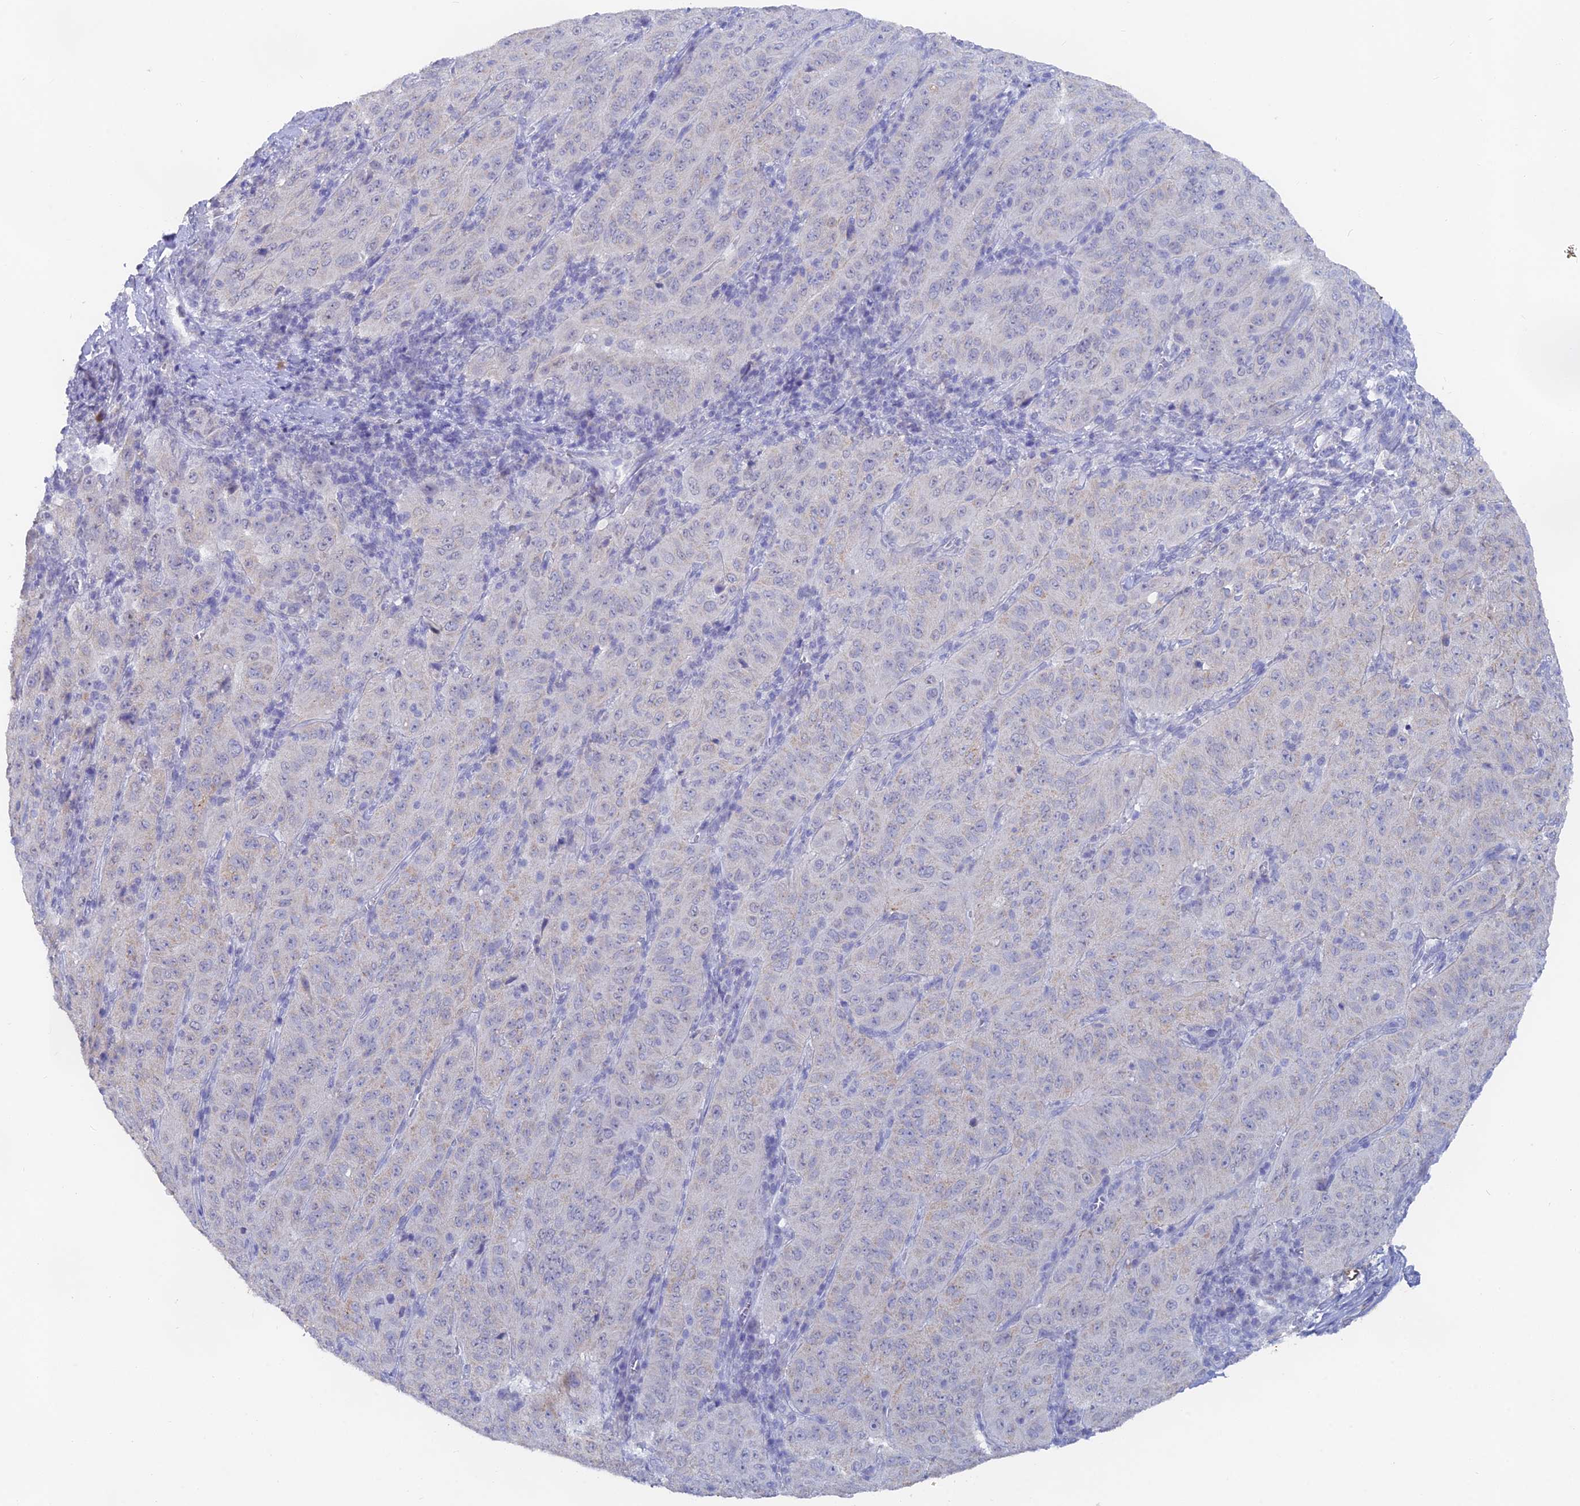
{"staining": {"intensity": "negative", "quantity": "none", "location": "none"}, "tissue": "pancreatic cancer", "cell_type": "Tumor cells", "image_type": "cancer", "snomed": [{"axis": "morphology", "description": "Adenocarcinoma, NOS"}, {"axis": "topography", "description": "Pancreas"}], "caption": "This image is of pancreatic cancer (adenocarcinoma) stained with immunohistochemistry to label a protein in brown with the nuclei are counter-stained blue. There is no staining in tumor cells.", "gene": "LRIF1", "patient": {"sex": "male", "age": 63}}